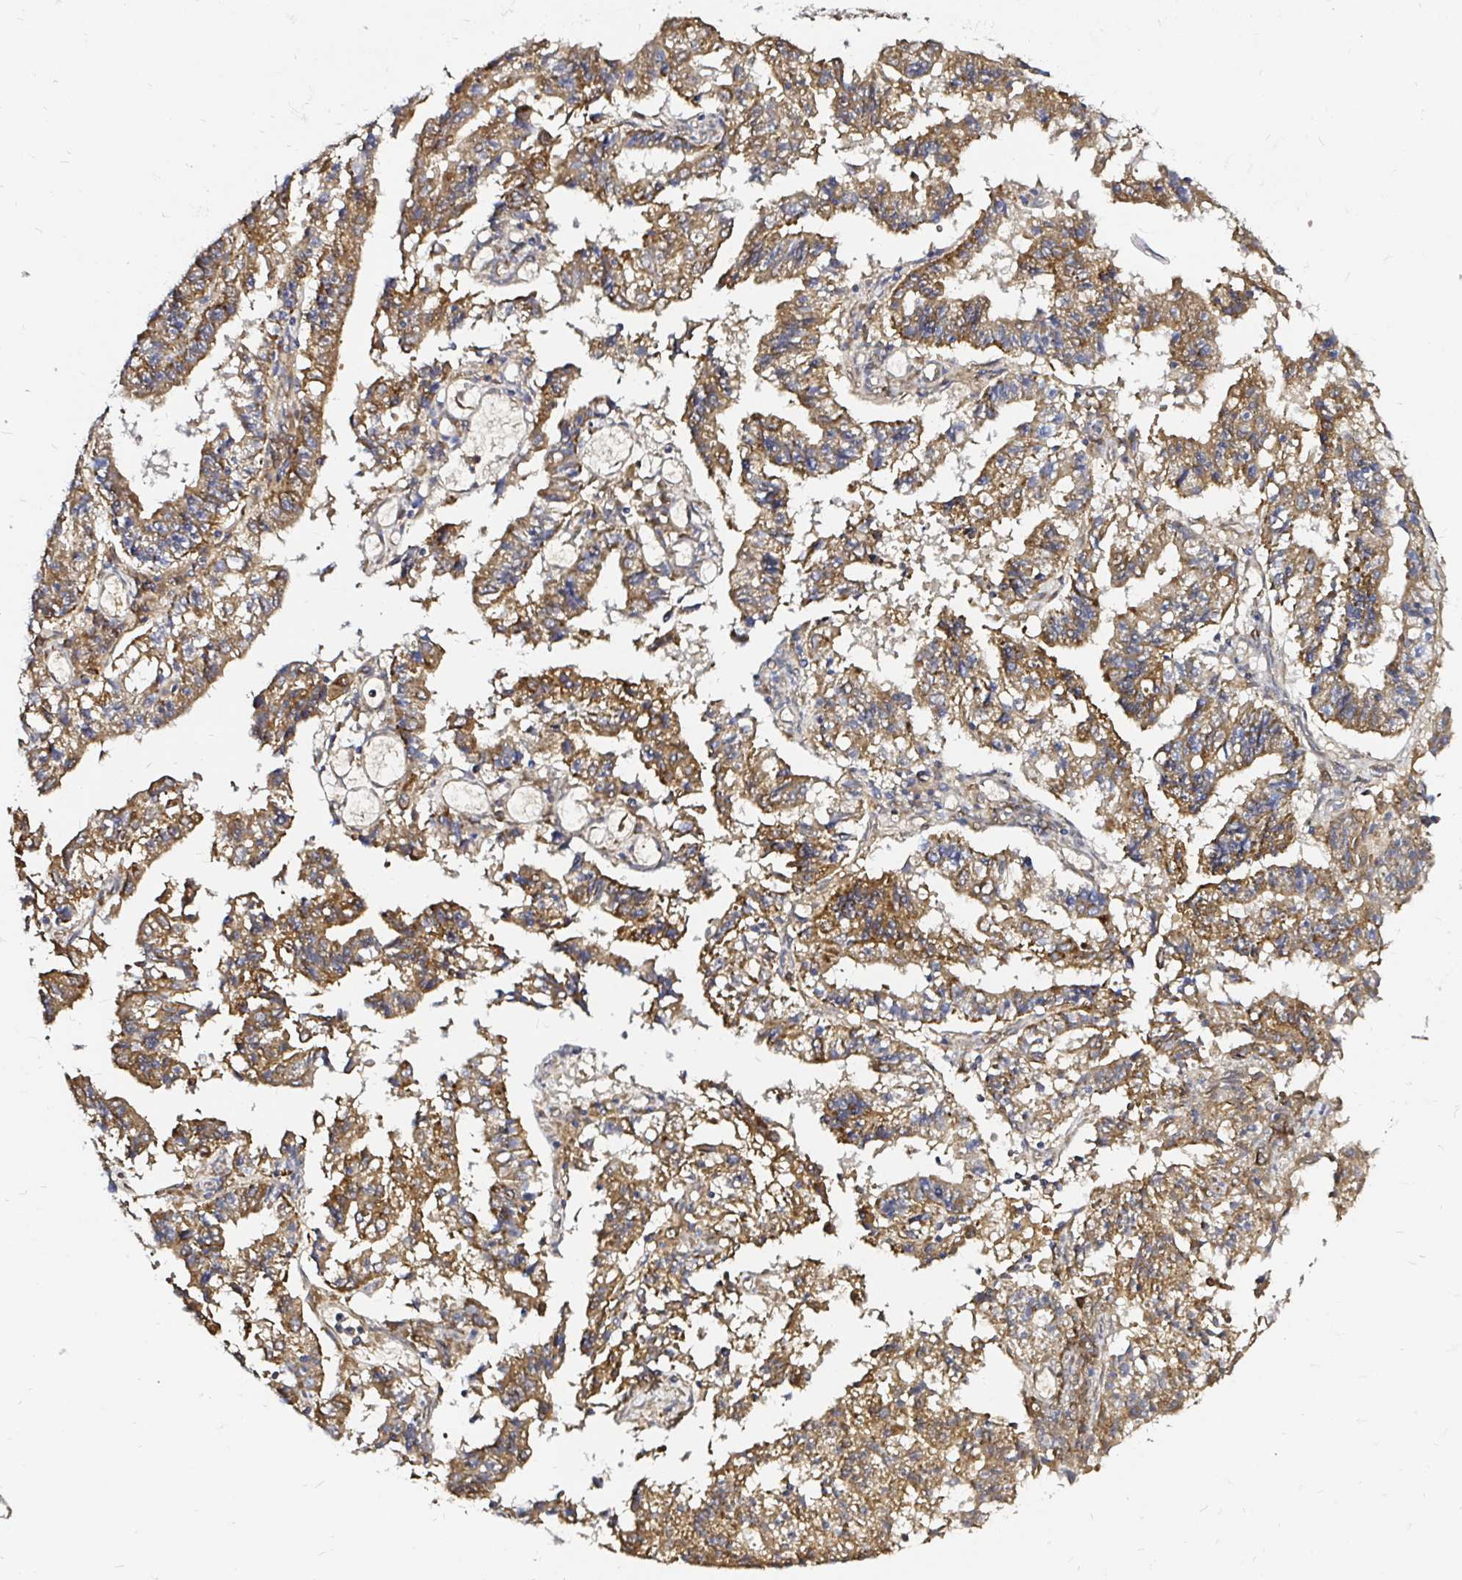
{"staining": {"intensity": "moderate", "quantity": ">75%", "location": "cytoplasmic/membranous"}, "tissue": "endometrial cancer", "cell_type": "Tumor cells", "image_type": "cancer", "snomed": [{"axis": "morphology", "description": "Adenocarcinoma, NOS"}, {"axis": "topography", "description": "Endometrium"}], "caption": "Immunohistochemistry (DAB) staining of endometrial adenocarcinoma reveals moderate cytoplasmic/membranous protein expression in about >75% of tumor cells. (DAB (3,3'-diaminobenzidine) = brown stain, brightfield microscopy at high magnification).", "gene": "ARHGEF37", "patient": {"sex": "female", "age": 82}}